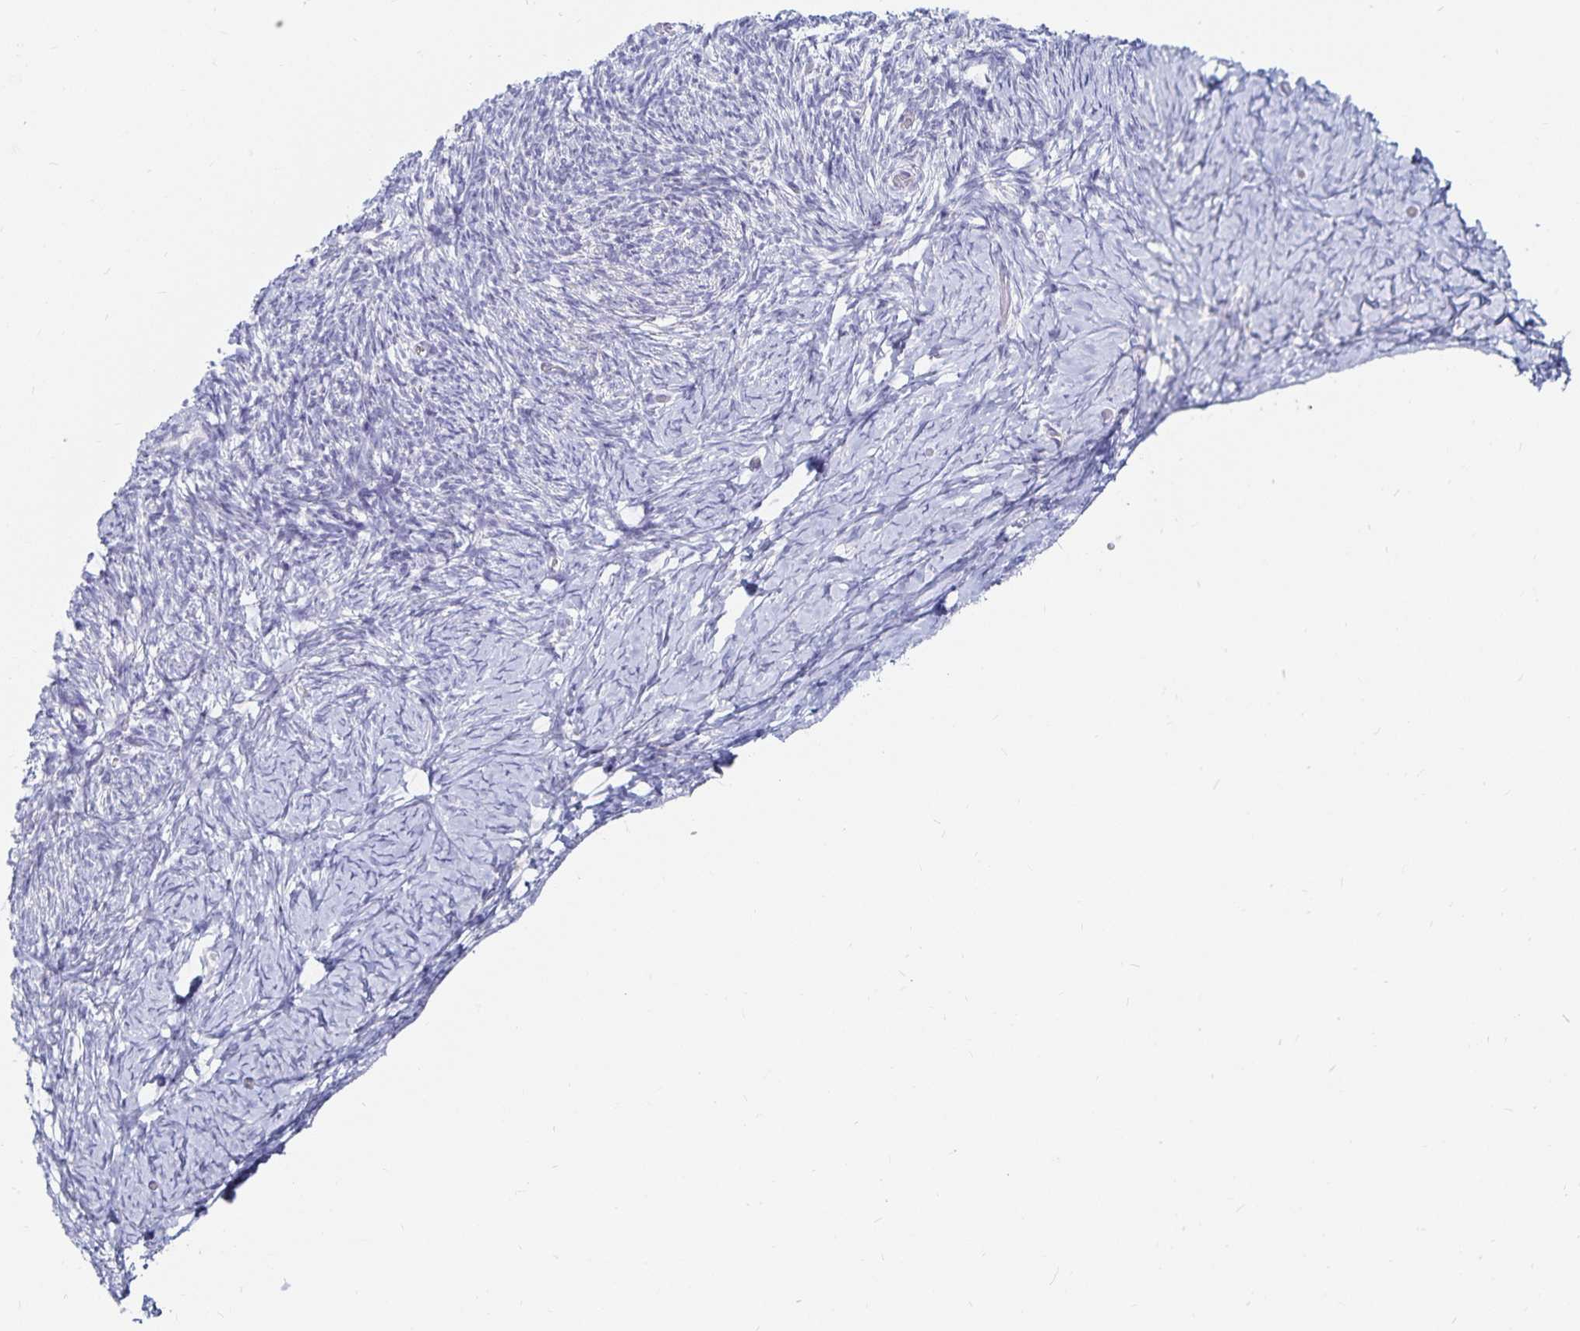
{"staining": {"intensity": "negative", "quantity": "none", "location": "none"}, "tissue": "ovary", "cell_type": "Ovarian stroma cells", "image_type": "normal", "snomed": [{"axis": "morphology", "description": "Normal tissue, NOS"}, {"axis": "topography", "description": "Ovary"}], "caption": "Benign ovary was stained to show a protein in brown. There is no significant positivity in ovarian stroma cells.", "gene": "TNIP1", "patient": {"sex": "female", "age": 39}}